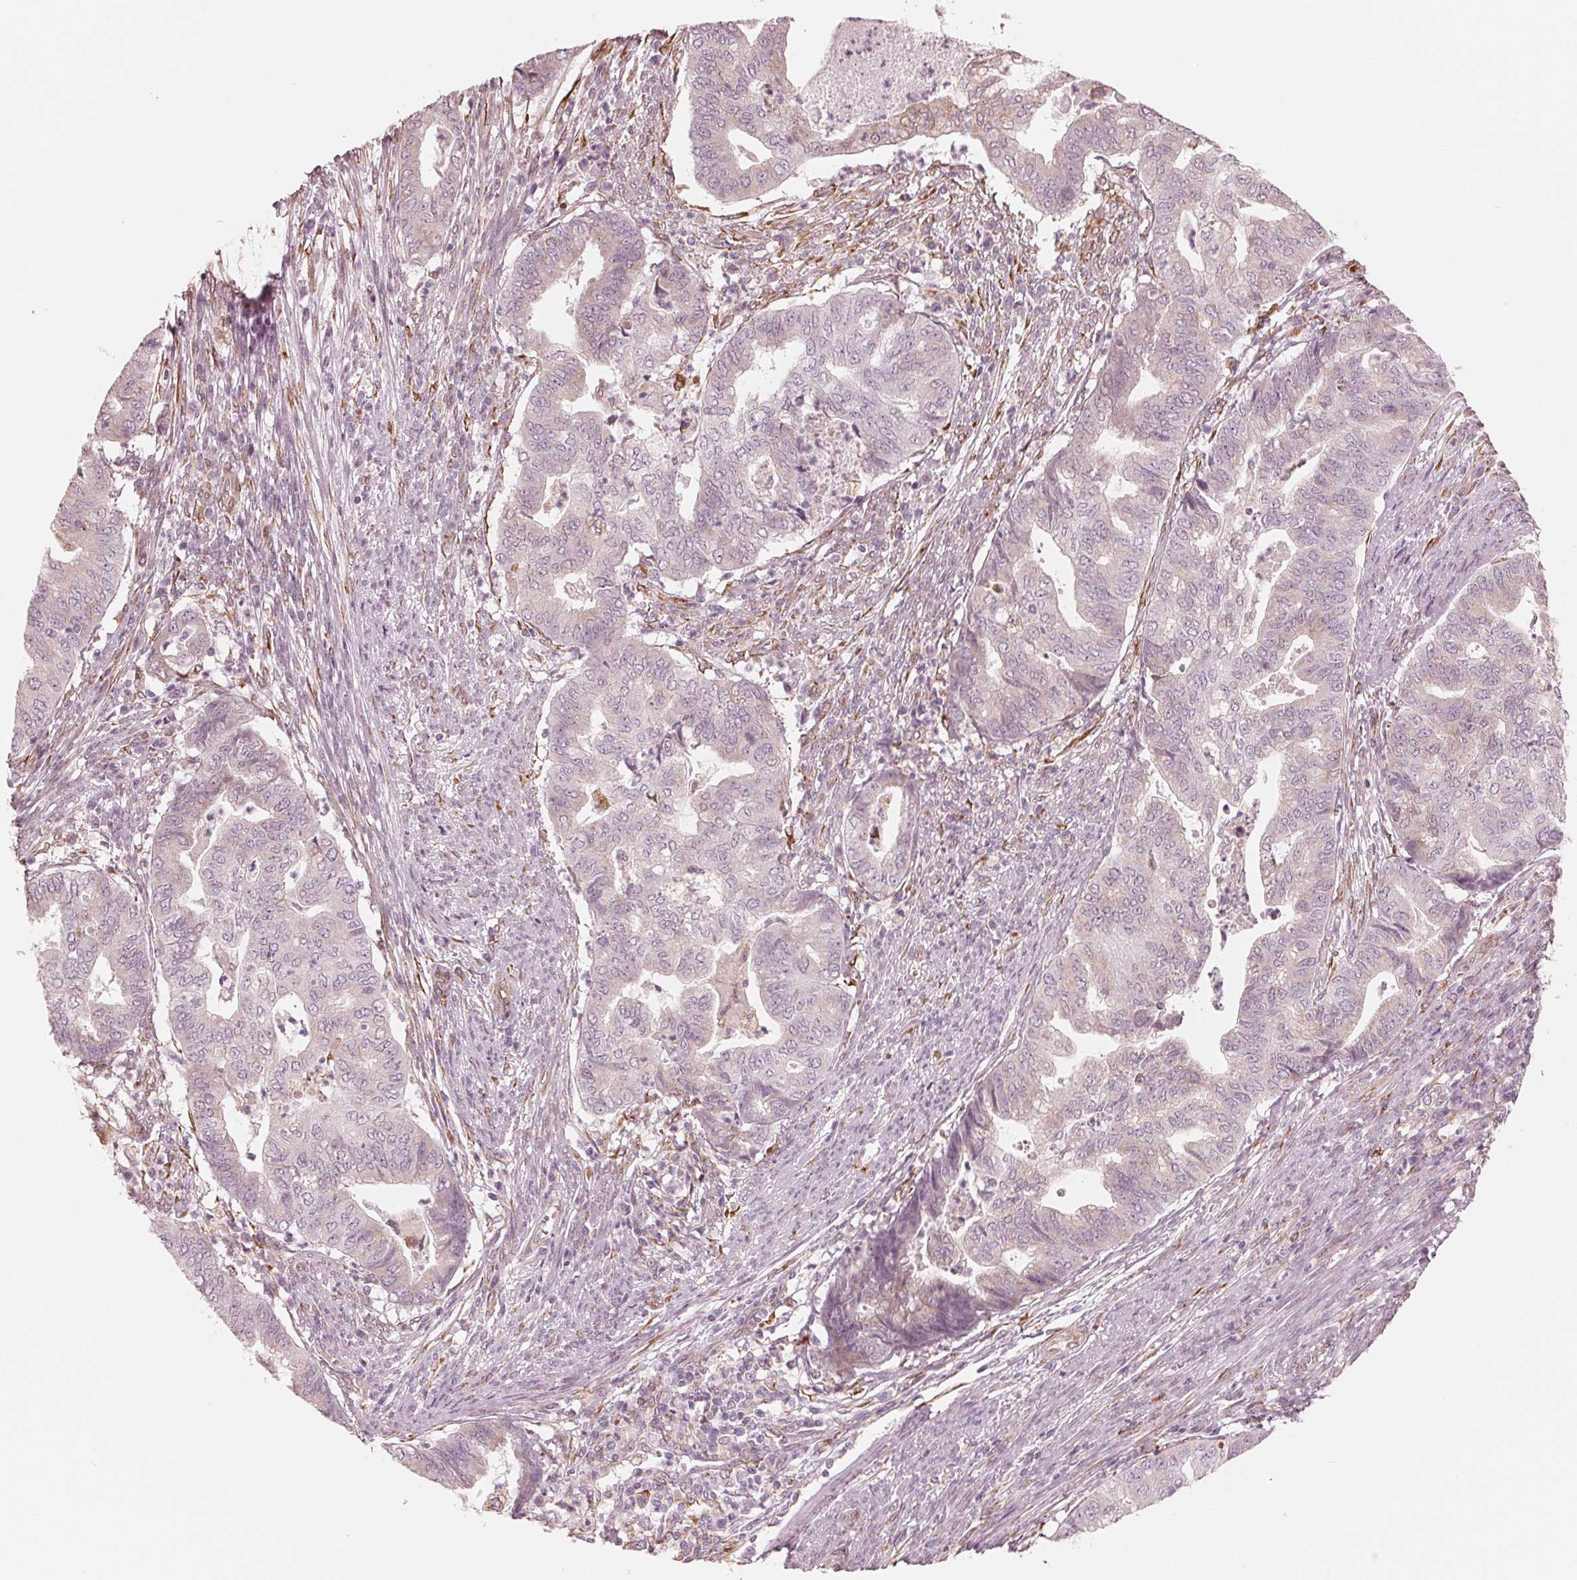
{"staining": {"intensity": "negative", "quantity": "none", "location": "none"}, "tissue": "endometrial cancer", "cell_type": "Tumor cells", "image_type": "cancer", "snomed": [{"axis": "morphology", "description": "Adenocarcinoma, NOS"}, {"axis": "topography", "description": "Endometrium"}], "caption": "Immunohistochemistry (IHC) of human endometrial cancer shows no positivity in tumor cells.", "gene": "IKBIP", "patient": {"sex": "female", "age": 79}}